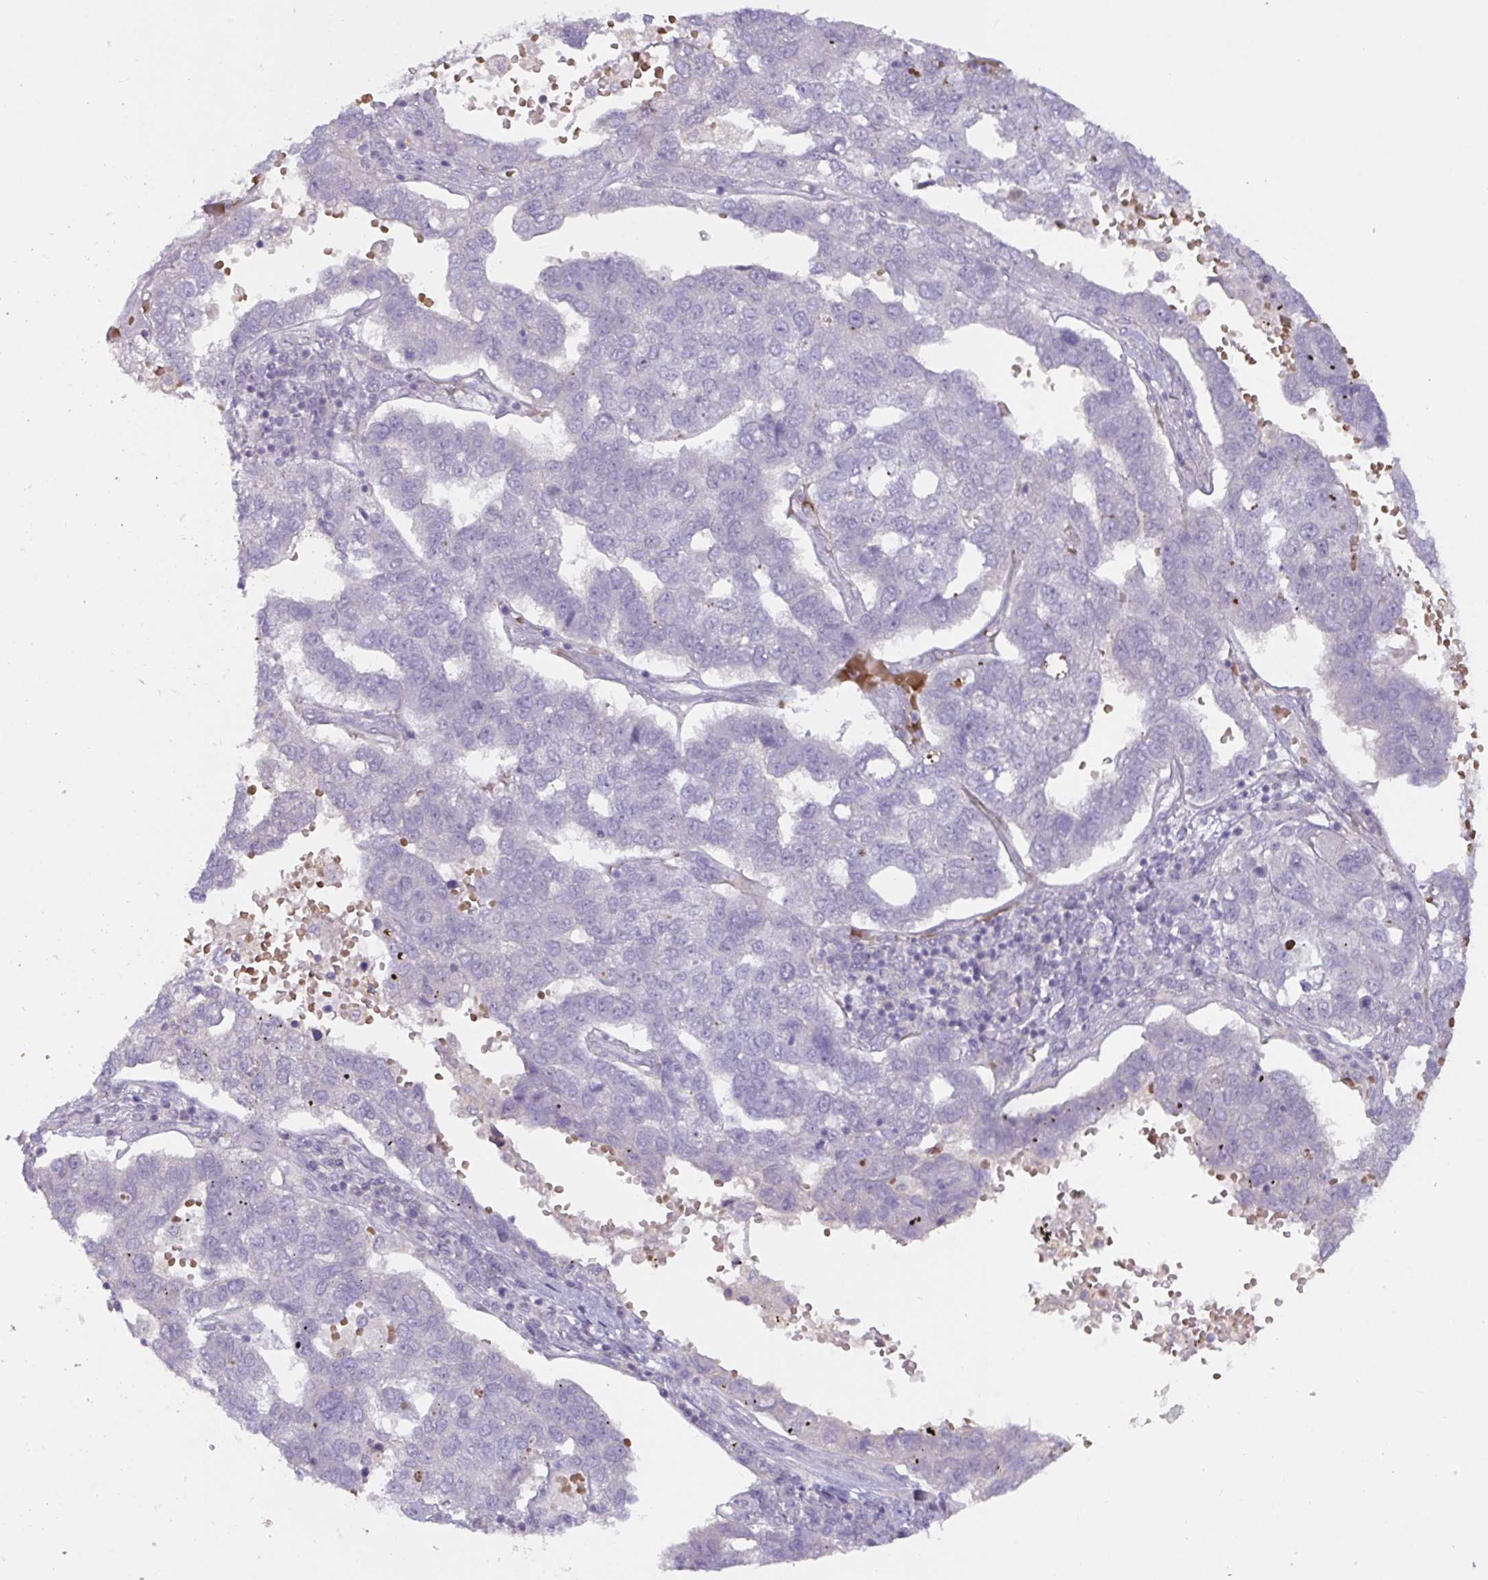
{"staining": {"intensity": "negative", "quantity": "none", "location": "none"}, "tissue": "pancreatic cancer", "cell_type": "Tumor cells", "image_type": "cancer", "snomed": [{"axis": "morphology", "description": "Adenocarcinoma, NOS"}, {"axis": "topography", "description": "Pancreas"}], "caption": "The micrograph exhibits no significant positivity in tumor cells of pancreatic cancer (adenocarcinoma).", "gene": "RFPL4B", "patient": {"sex": "female", "age": 61}}